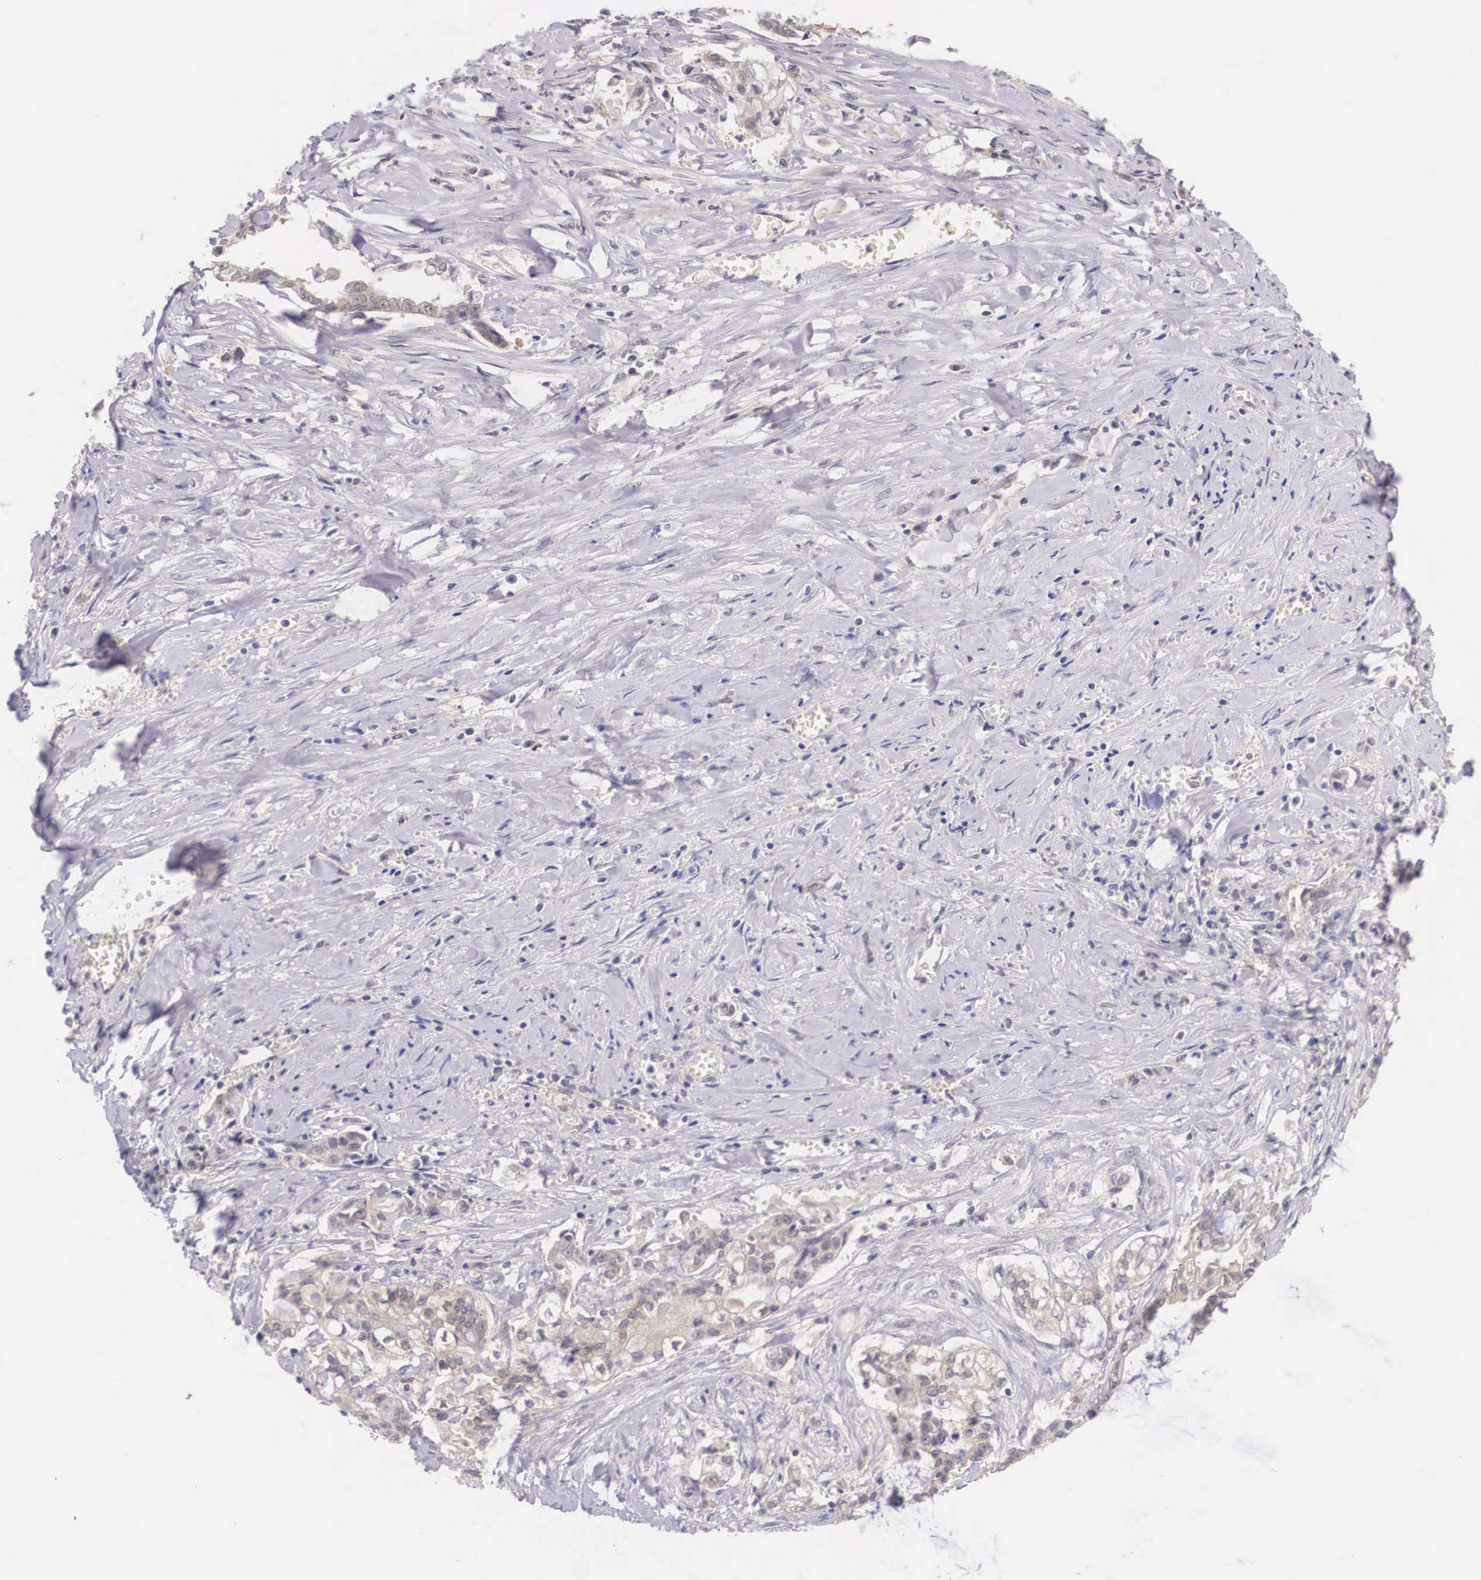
{"staining": {"intensity": "weak", "quantity": "25%-75%", "location": "cytoplasmic/membranous"}, "tissue": "liver cancer", "cell_type": "Tumor cells", "image_type": "cancer", "snomed": [{"axis": "morphology", "description": "Cholangiocarcinoma"}, {"axis": "topography", "description": "Liver"}], "caption": "Weak cytoplasmic/membranous positivity for a protein is appreciated in about 25%-75% of tumor cells of liver cholangiocarcinoma using immunohistochemistry.", "gene": "IGBP1", "patient": {"sex": "male", "age": 57}}